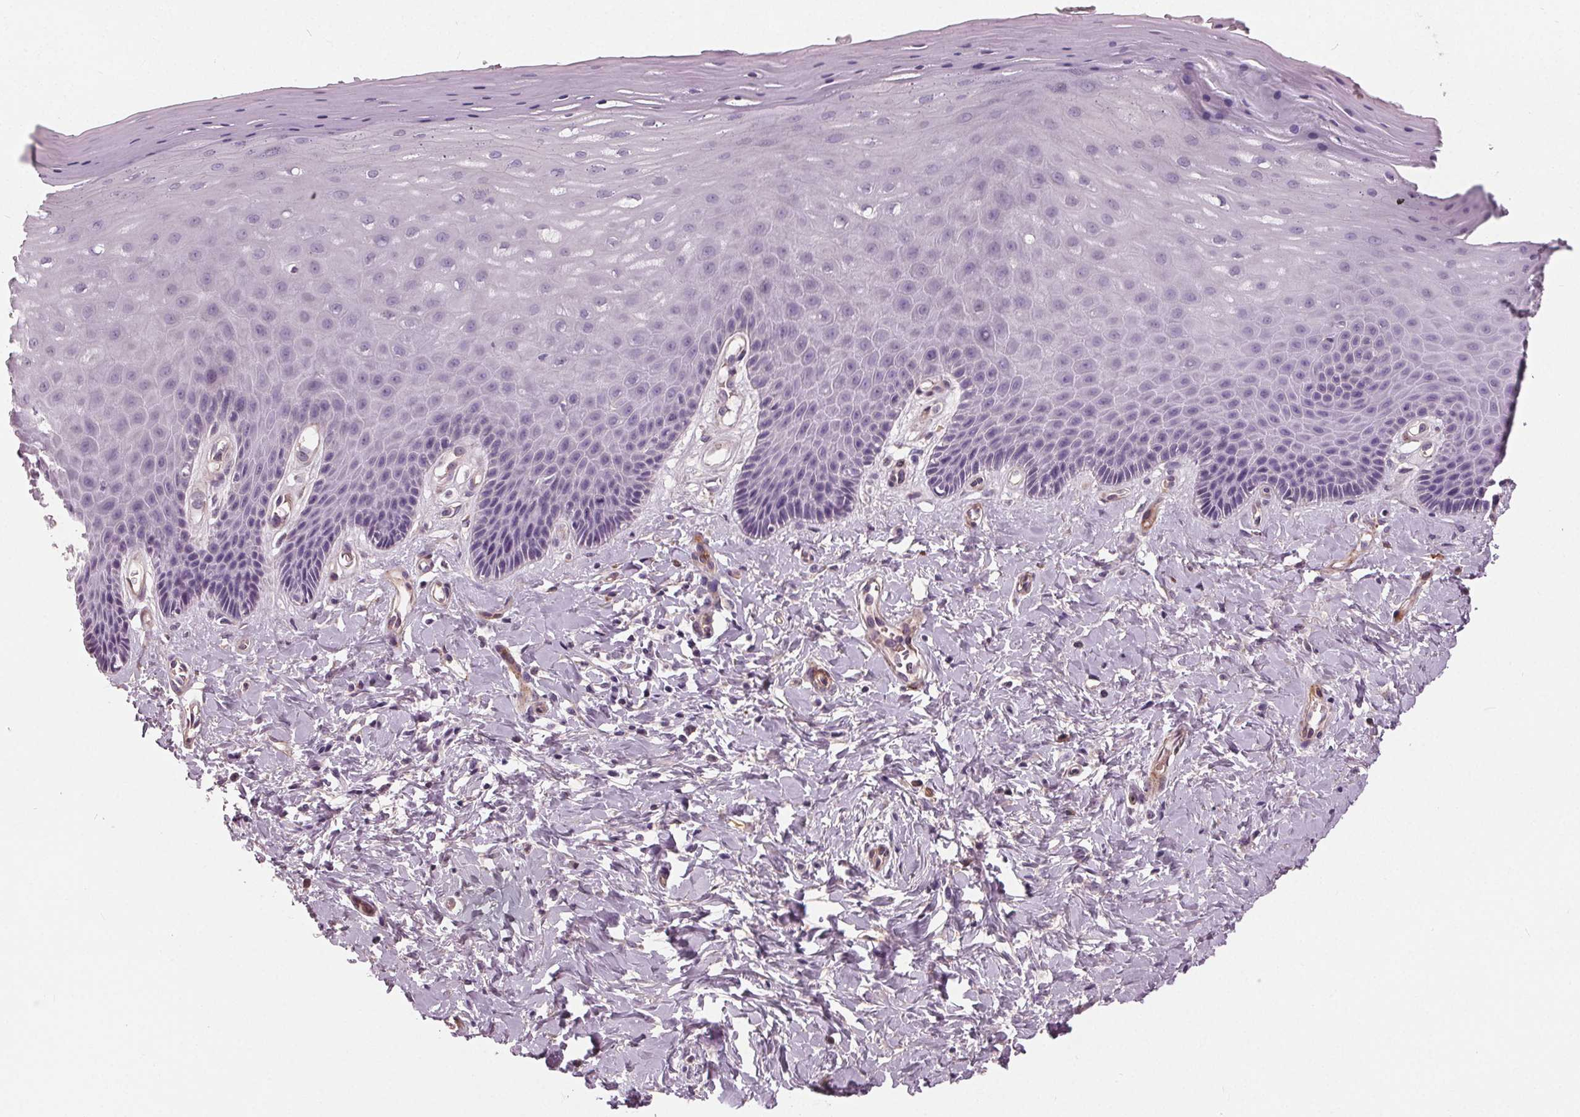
{"staining": {"intensity": "negative", "quantity": "none", "location": "none"}, "tissue": "vagina", "cell_type": "Squamous epithelial cells", "image_type": "normal", "snomed": [{"axis": "morphology", "description": "Normal tissue, NOS"}, {"axis": "topography", "description": "Vagina"}], "caption": "DAB immunohistochemical staining of normal human vagina shows no significant expression in squamous epithelial cells.", "gene": "PDGFD", "patient": {"sex": "female", "age": 83}}